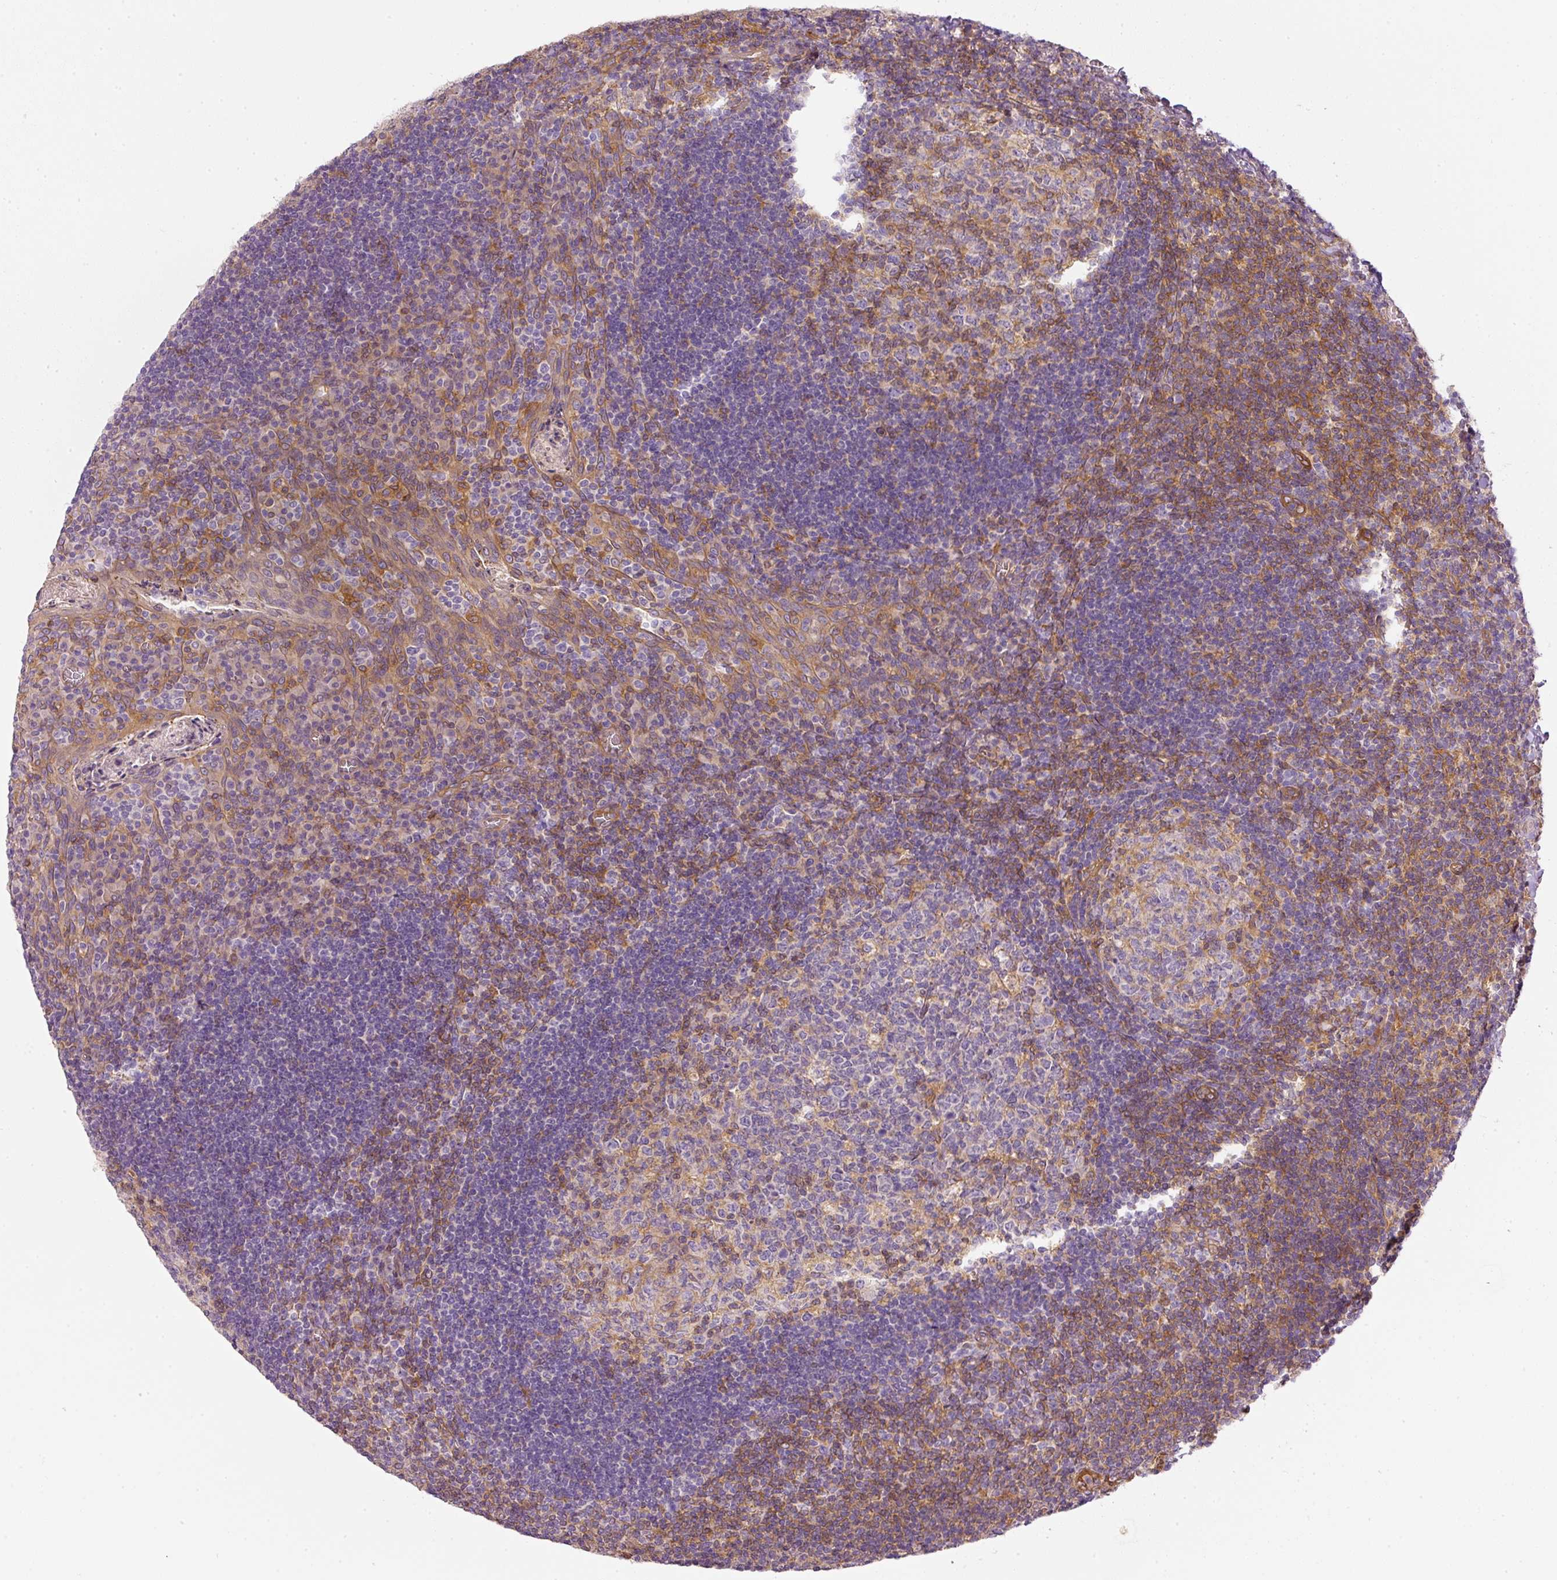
{"staining": {"intensity": "moderate", "quantity": "25%-75%", "location": "cytoplasmic/membranous"}, "tissue": "tonsil", "cell_type": "Germinal center cells", "image_type": "normal", "snomed": [{"axis": "morphology", "description": "Normal tissue, NOS"}, {"axis": "topography", "description": "Tonsil"}], "caption": "Immunohistochemical staining of benign tonsil displays moderate cytoplasmic/membranous protein positivity in about 25%-75% of germinal center cells. The staining was performed using DAB, with brown indicating positive protein expression. Nuclei are stained blue with hematoxylin.", "gene": "TBC1D2B", "patient": {"sex": "male", "age": 17}}